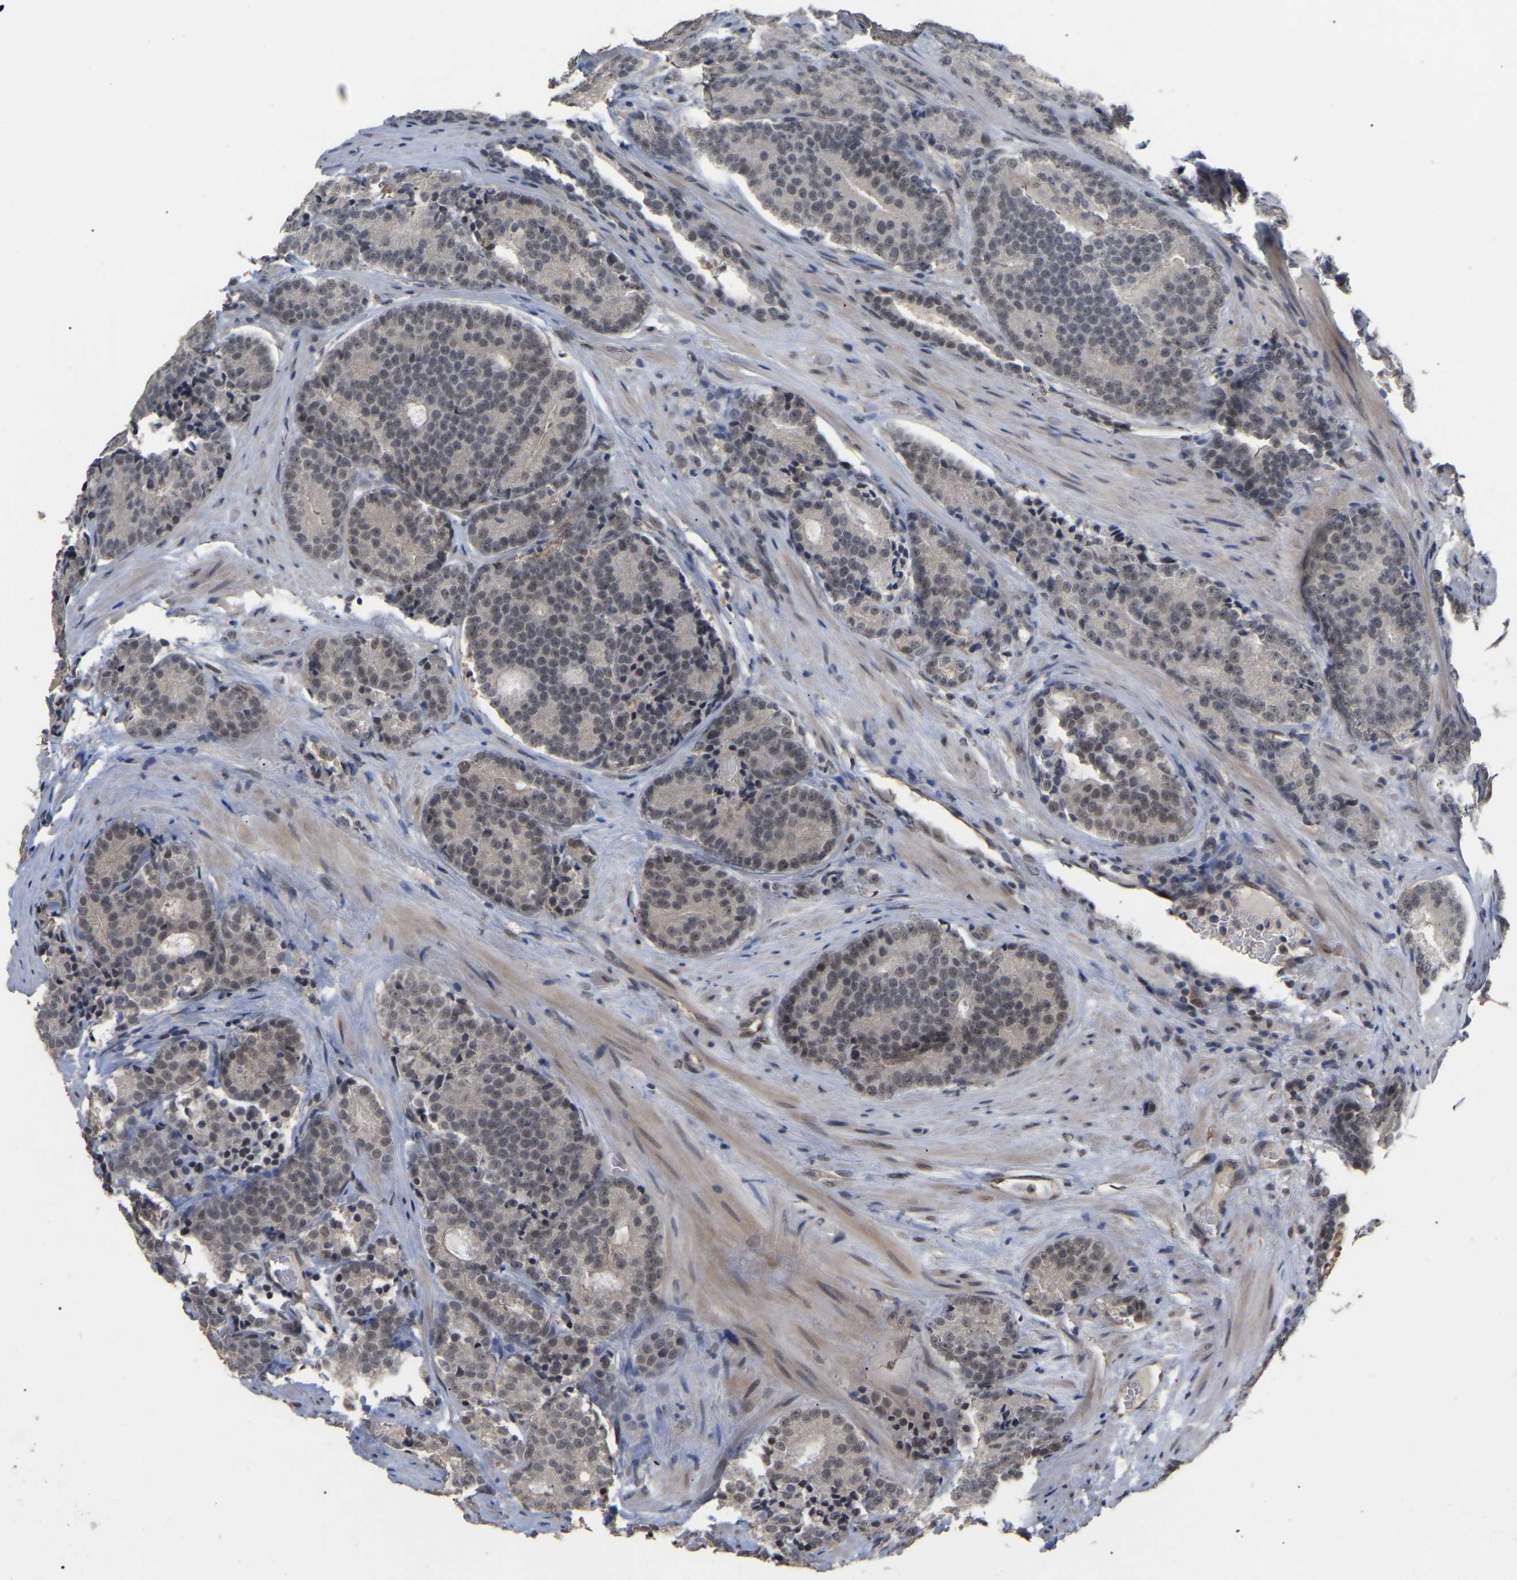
{"staining": {"intensity": "weak", "quantity": "<25%", "location": "nuclear"}, "tissue": "prostate cancer", "cell_type": "Tumor cells", "image_type": "cancer", "snomed": [{"axis": "morphology", "description": "Adenocarcinoma, High grade"}, {"axis": "topography", "description": "Prostate"}], "caption": "DAB (3,3'-diaminobenzidine) immunohistochemical staining of prostate cancer demonstrates no significant expression in tumor cells.", "gene": "JAZF1", "patient": {"sex": "male", "age": 61}}